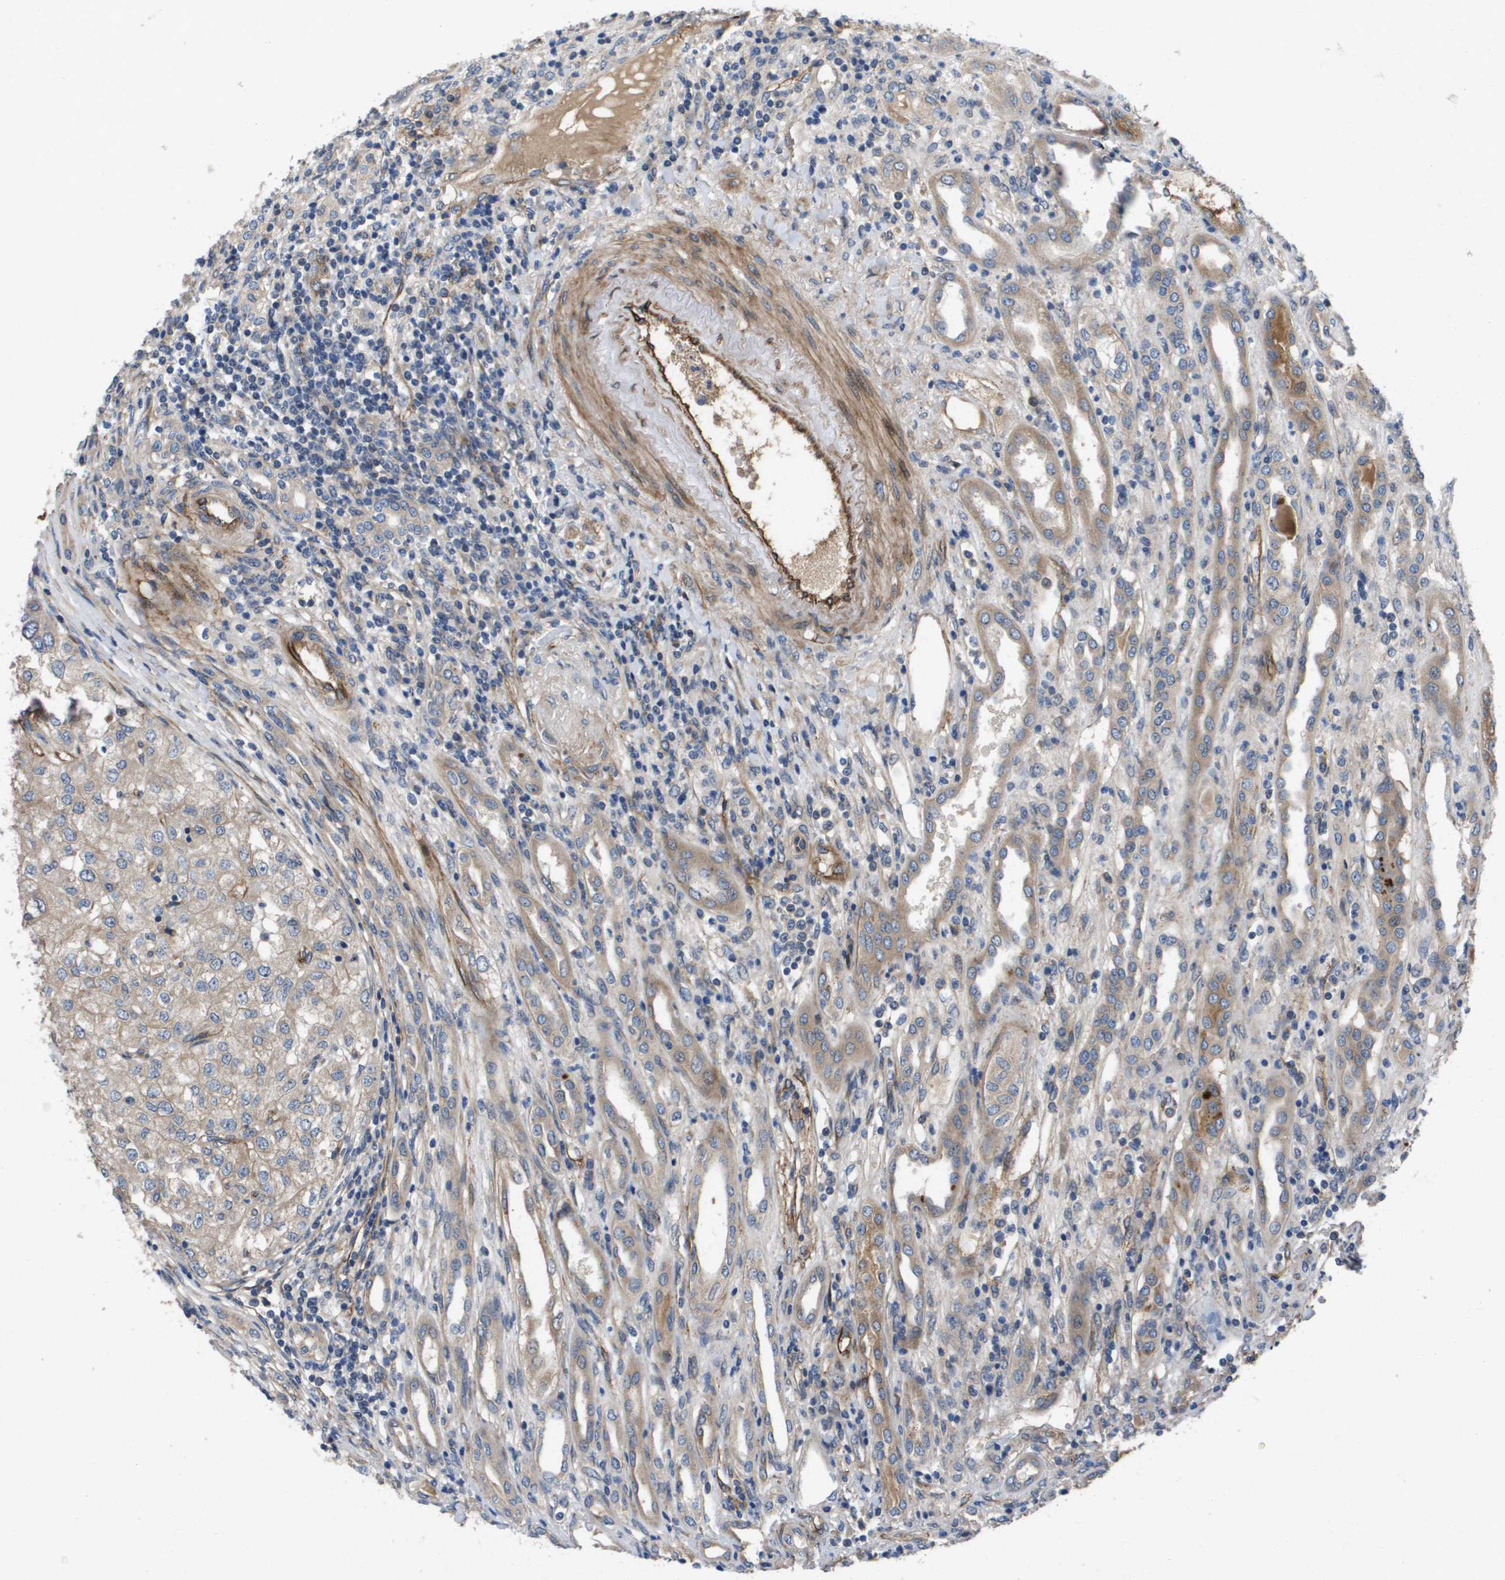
{"staining": {"intensity": "weak", "quantity": ">75%", "location": "cytoplasmic/membranous"}, "tissue": "renal cancer", "cell_type": "Tumor cells", "image_type": "cancer", "snomed": [{"axis": "morphology", "description": "Adenocarcinoma, NOS"}, {"axis": "topography", "description": "Kidney"}], "caption": "Renal cancer stained with DAB immunohistochemistry (IHC) demonstrates low levels of weak cytoplasmic/membranous positivity in about >75% of tumor cells.", "gene": "ENTPD2", "patient": {"sex": "female", "age": 54}}